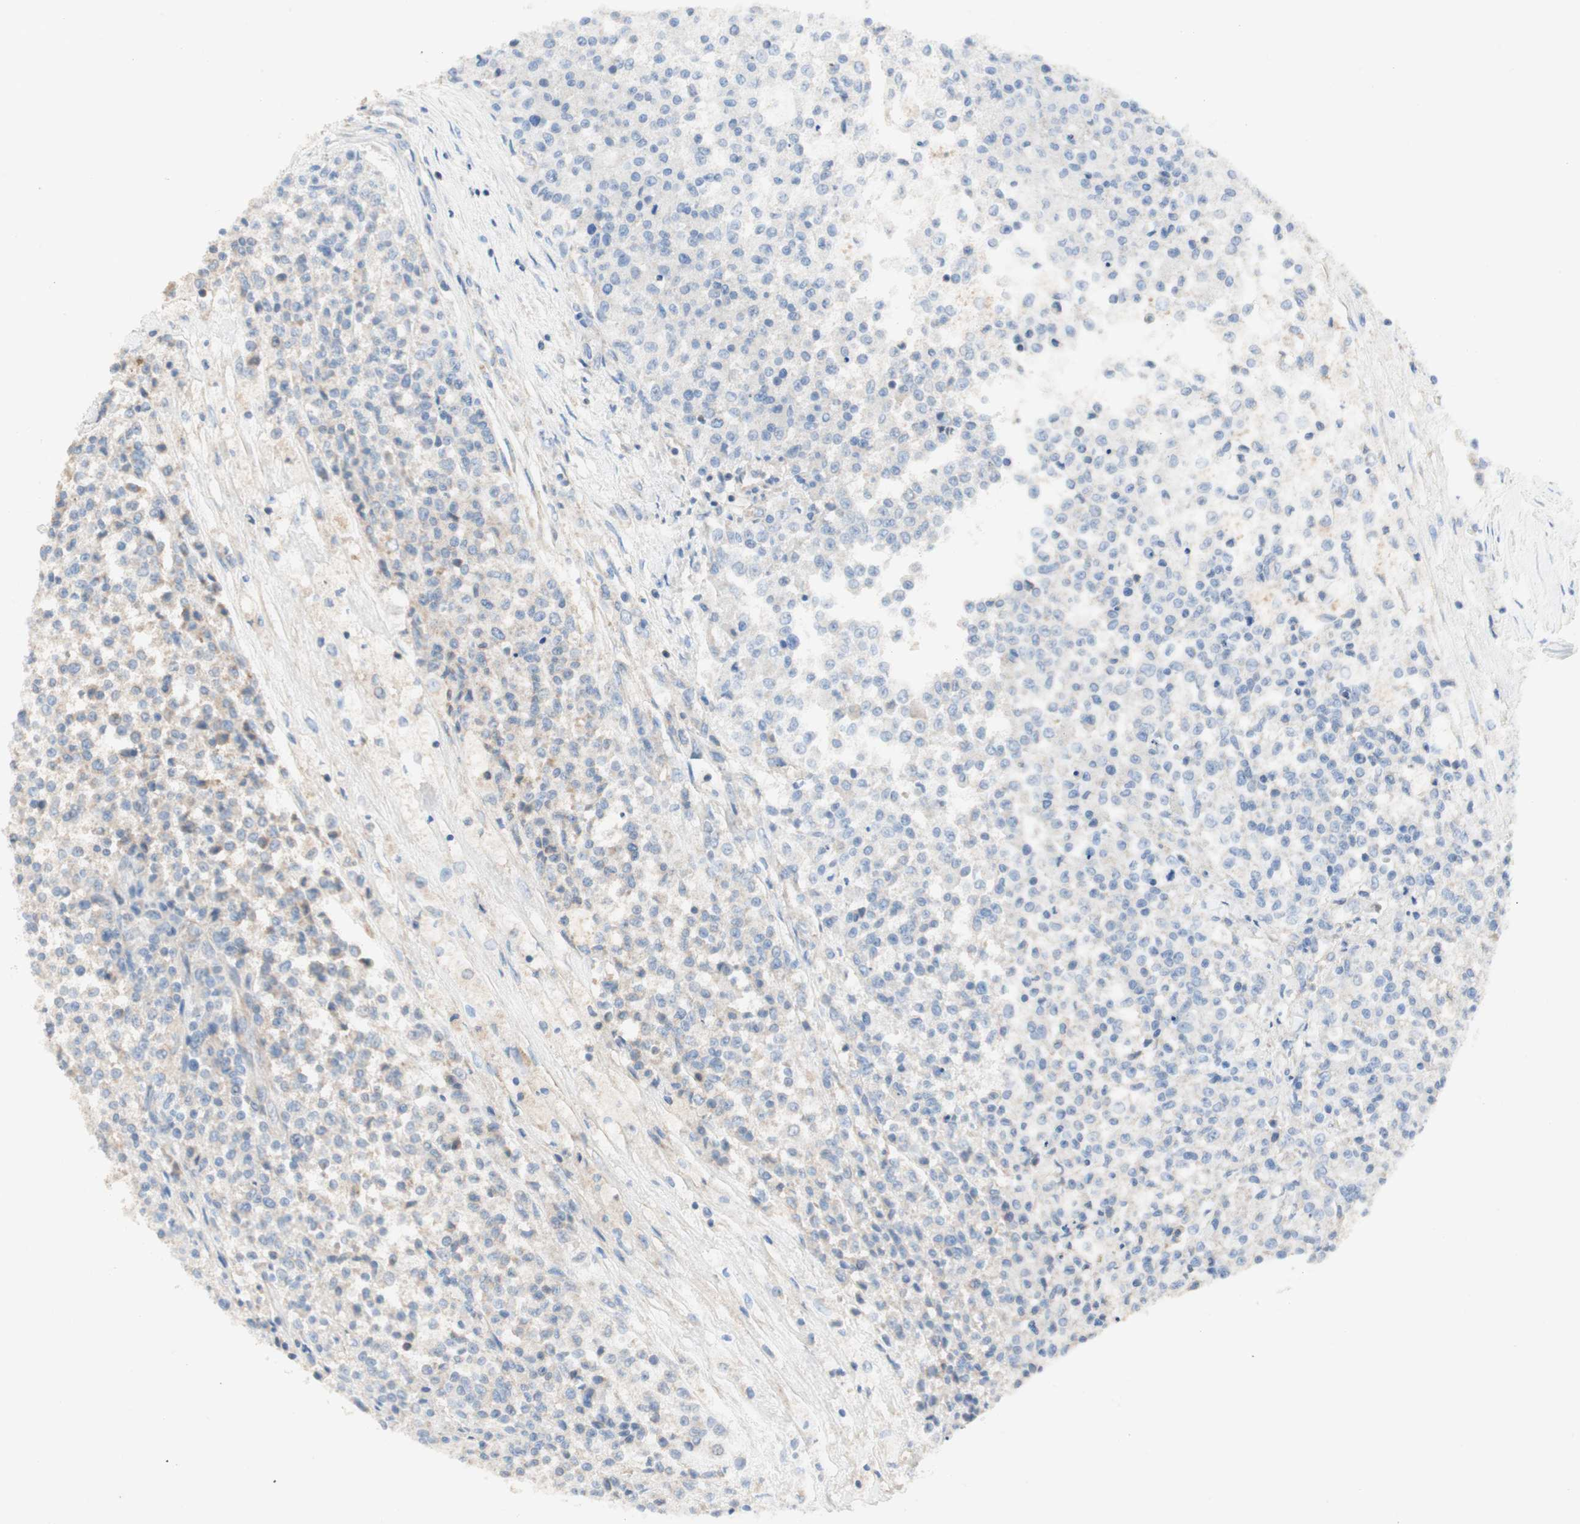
{"staining": {"intensity": "moderate", "quantity": ">75%", "location": "cytoplasmic/membranous"}, "tissue": "testis cancer", "cell_type": "Tumor cells", "image_type": "cancer", "snomed": [{"axis": "morphology", "description": "Seminoma, NOS"}, {"axis": "topography", "description": "Testis"}], "caption": "Protein expression analysis of human seminoma (testis) reveals moderate cytoplasmic/membranous staining in approximately >75% of tumor cells.", "gene": "MAP4K2", "patient": {"sex": "male", "age": 59}}